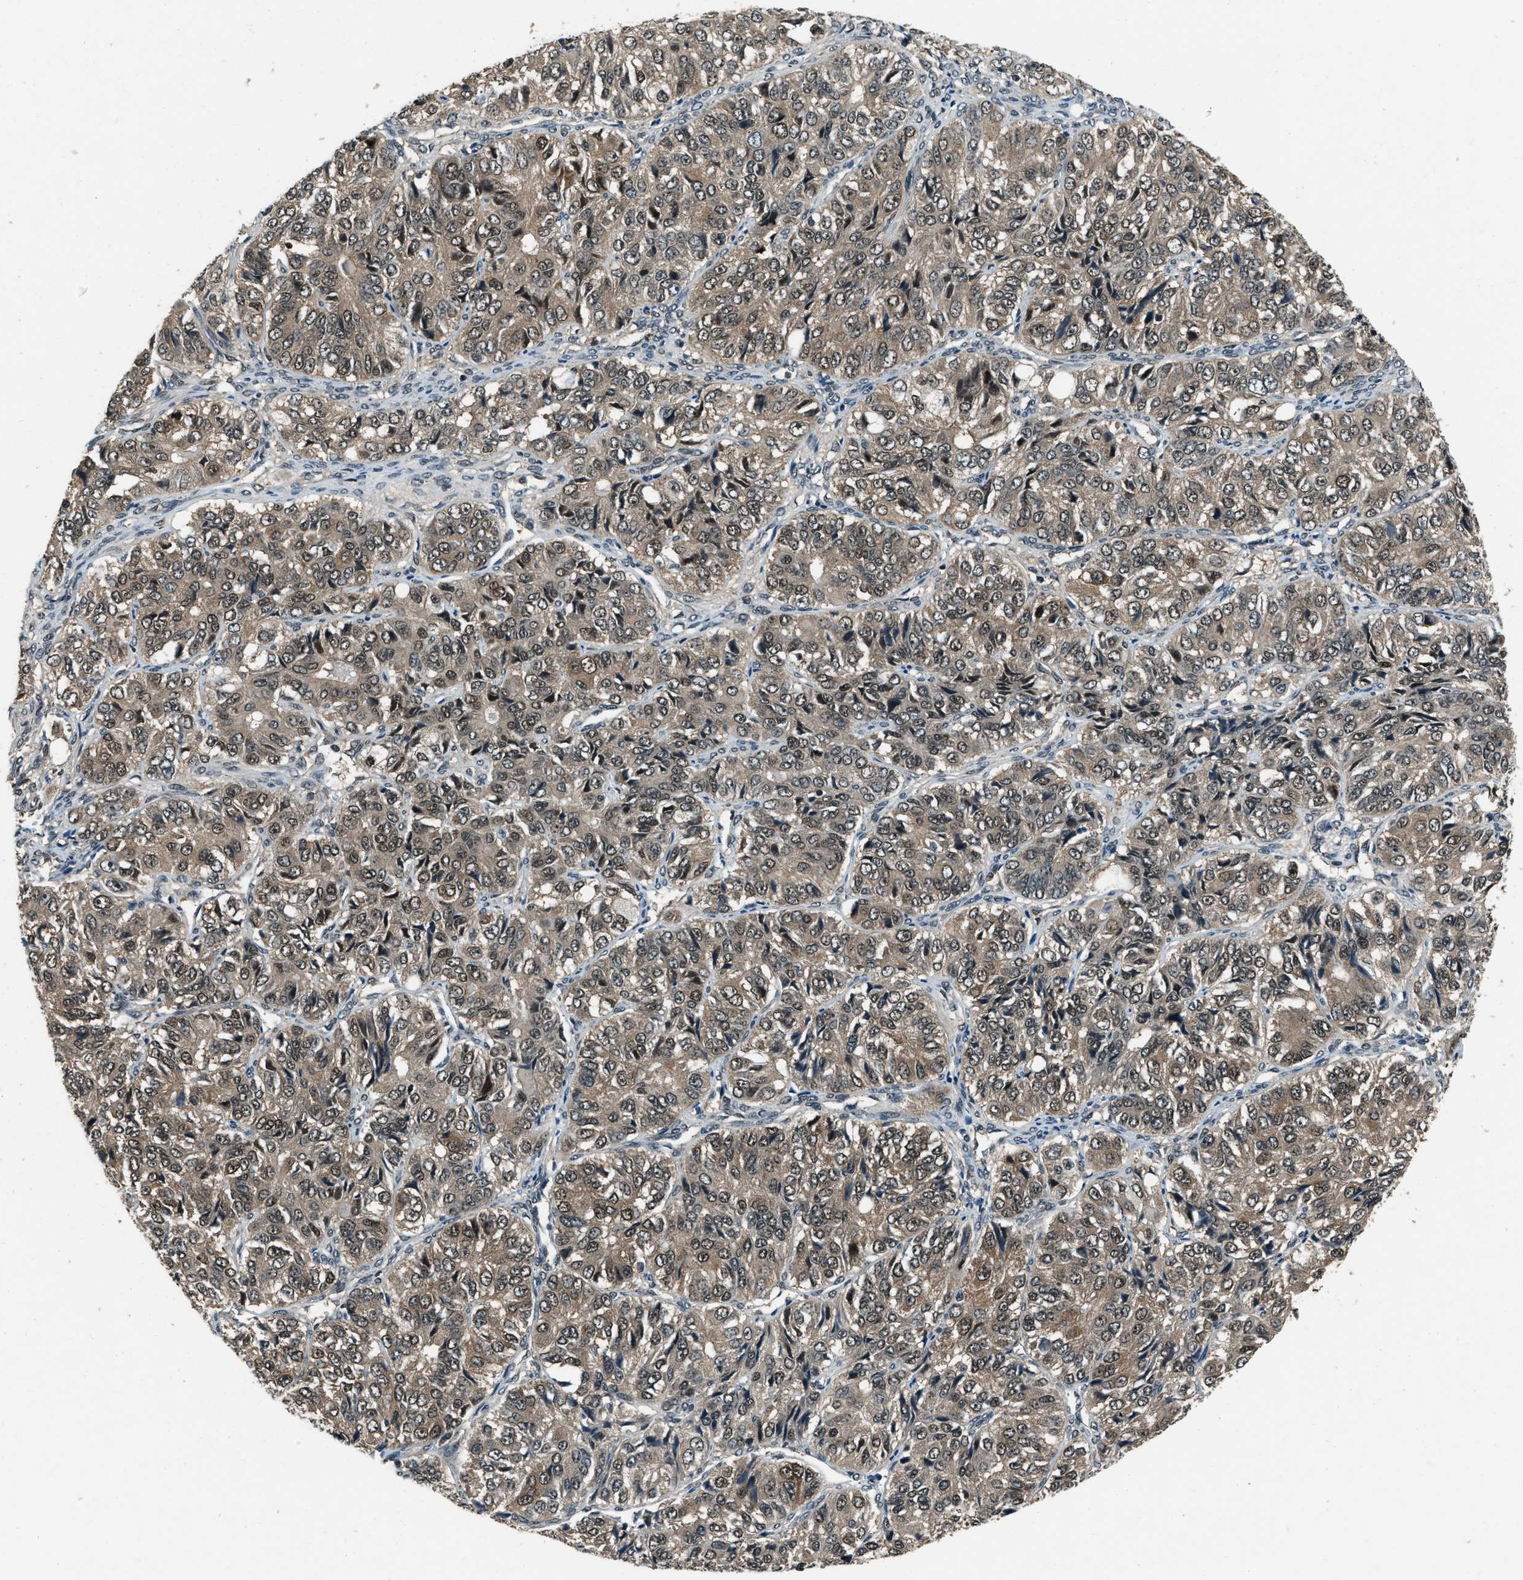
{"staining": {"intensity": "weak", "quantity": ">75%", "location": "cytoplasmic/membranous,nuclear"}, "tissue": "ovarian cancer", "cell_type": "Tumor cells", "image_type": "cancer", "snomed": [{"axis": "morphology", "description": "Carcinoma, endometroid"}, {"axis": "topography", "description": "Ovary"}], "caption": "The photomicrograph shows staining of endometroid carcinoma (ovarian), revealing weak cytoplasmic/membranous and nuclear protein positivity (brown color) within tumor cells.", "gene": "NUDCD3", "patient": {"sex": "female", "age": 51}}